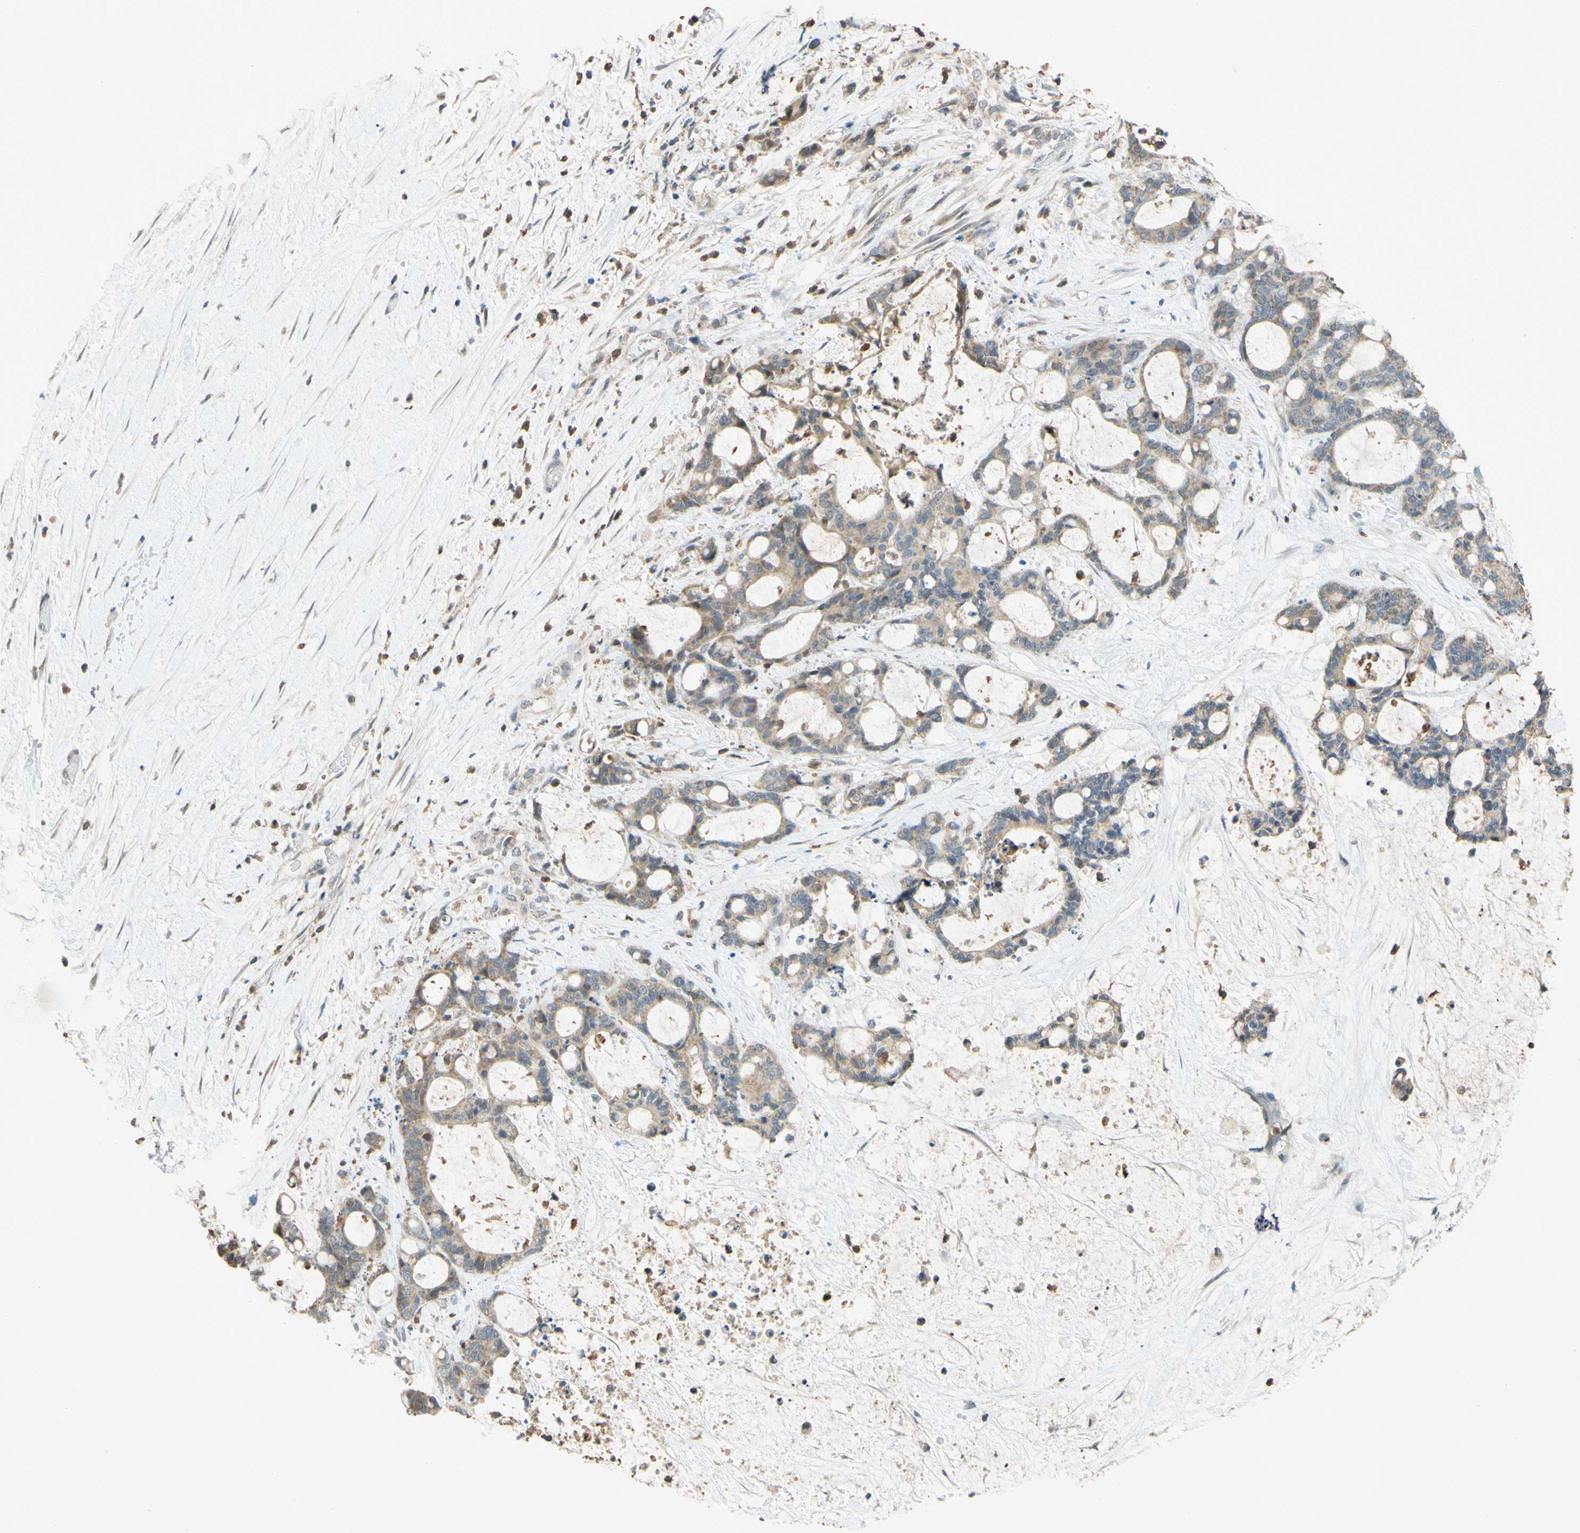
{"staining": {"intensity": "weak", "quantity": ">75%", "location": "cytoplasmic/membranous"}, "tissue": "liver cancer", "cell_type": "Tumor cells", "image_type": "cancer", "snomed": [{"axis": "morphology", "description": "Cholangiocarcinoma"}, {"axis": "topography", "description": "Liver"}], "caption": "DAB (3,3'-diaminobenzidine) immunohistochemical staining of human cholangiocarcinoma (liver) reveals weak cytoplasmic/membranous protein positivity in approximately >75% of tumor cells.", "gene": "GATA1", "patient": {"sex": "female", "age": 73}}